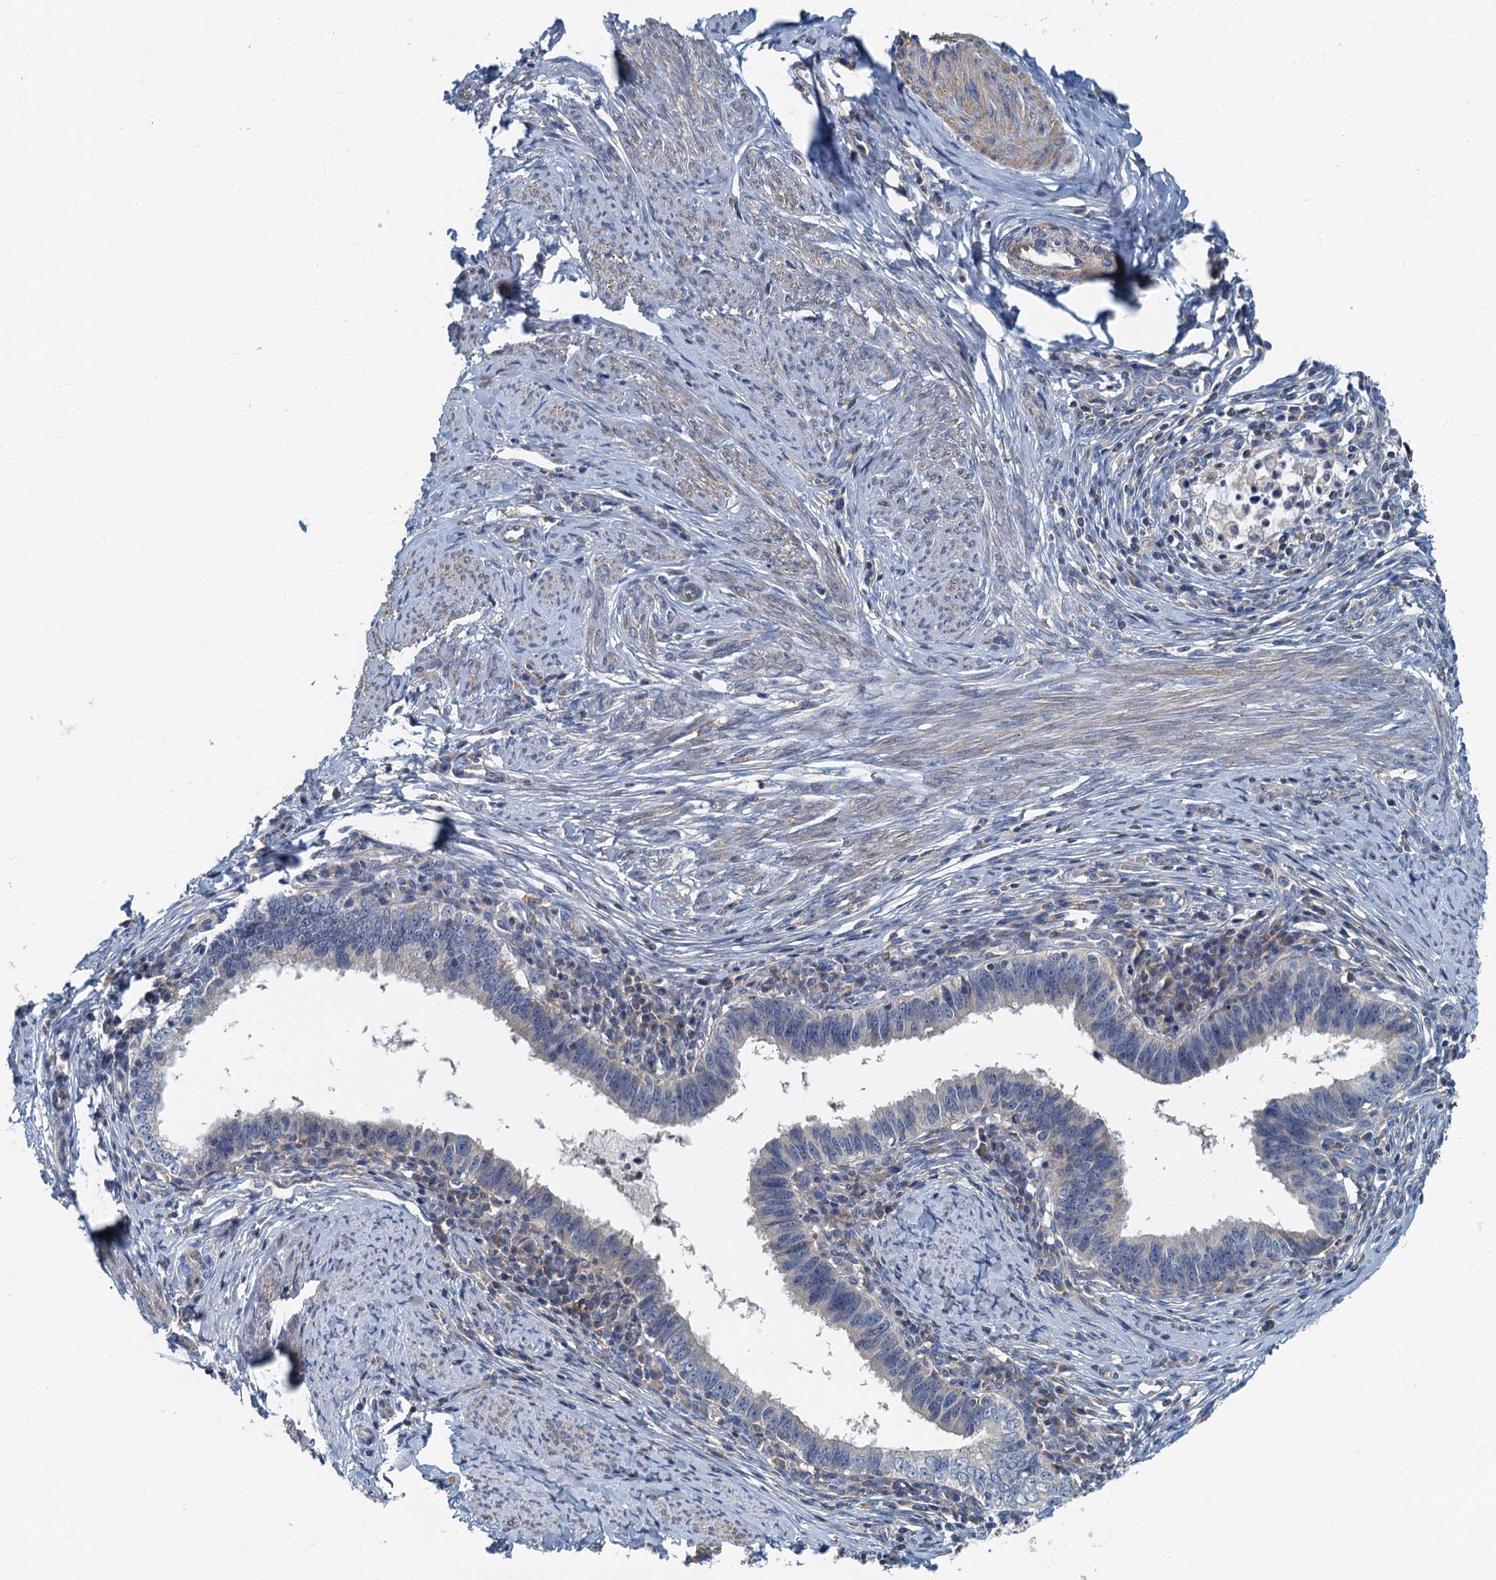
{"staining": {"intensity": "negative", "quantity": "none", "location": "none"}, "tissue": "cervical cancer", "cell_type": "Tumor cells", "image_type": "cancer", "snomed": [{"axis": "morphology", "description": "Adenocarcinoma, NOS"}, {"axis": "topography", "description": "Cervix"}], "caption": "Tumor cells are negative for protein expression in human cervical cancer. The staining was performed using DAB to visualize the protein expression in brown, while the nuclei were stained in blue with hematoxylin (Magnification: 20x).", "gene": "PPP1R14D", "patient": {"sex": "female", "age": 36}}